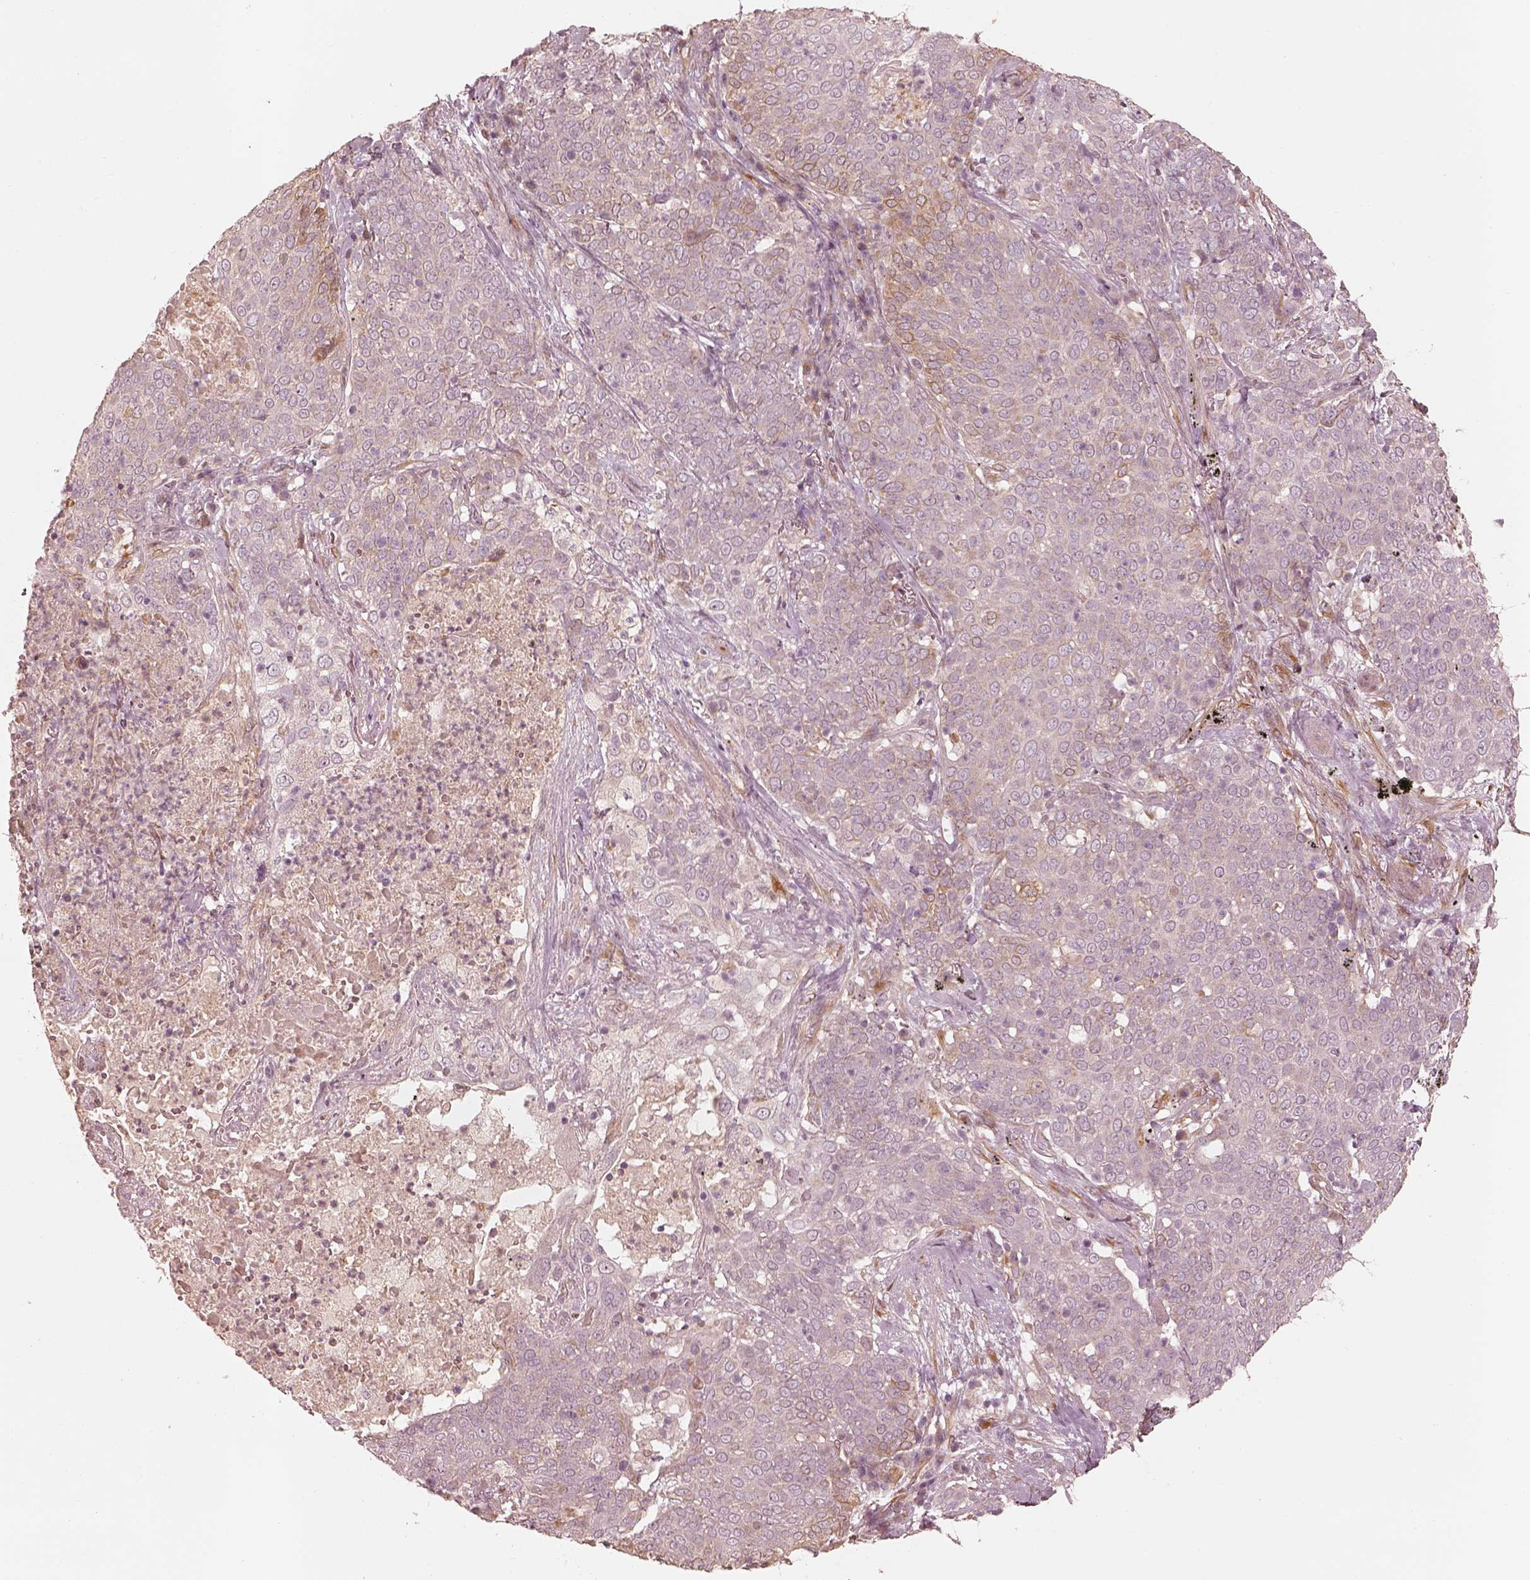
{"staining": {"intensity": "weak", "quantity": ">75%", "location": "cytoplasmic/membranous"}, "tissue": "lung cancer", "cell_type": "Tumor cells", "image_type": "cancer", "snomed": [{"axis": "morphology", "description": "Squamous cell carcinoma, NOS"}, {"axis": "topography", "description": "Lung"}], "caption": "Immunohistochemistry (DAB (3,3'-diaminobenzidine)) staining of lung squamous cell carcinoma exhibits weak cytoplasmic/membranous protein staining in about >75% of tumor cells. Immunohistochemistry (ihc) stains the protein of interest in brown and the nuclei are stained blue.", "gene": "WLS", "patient": {"sex": "male", "age": 82}}